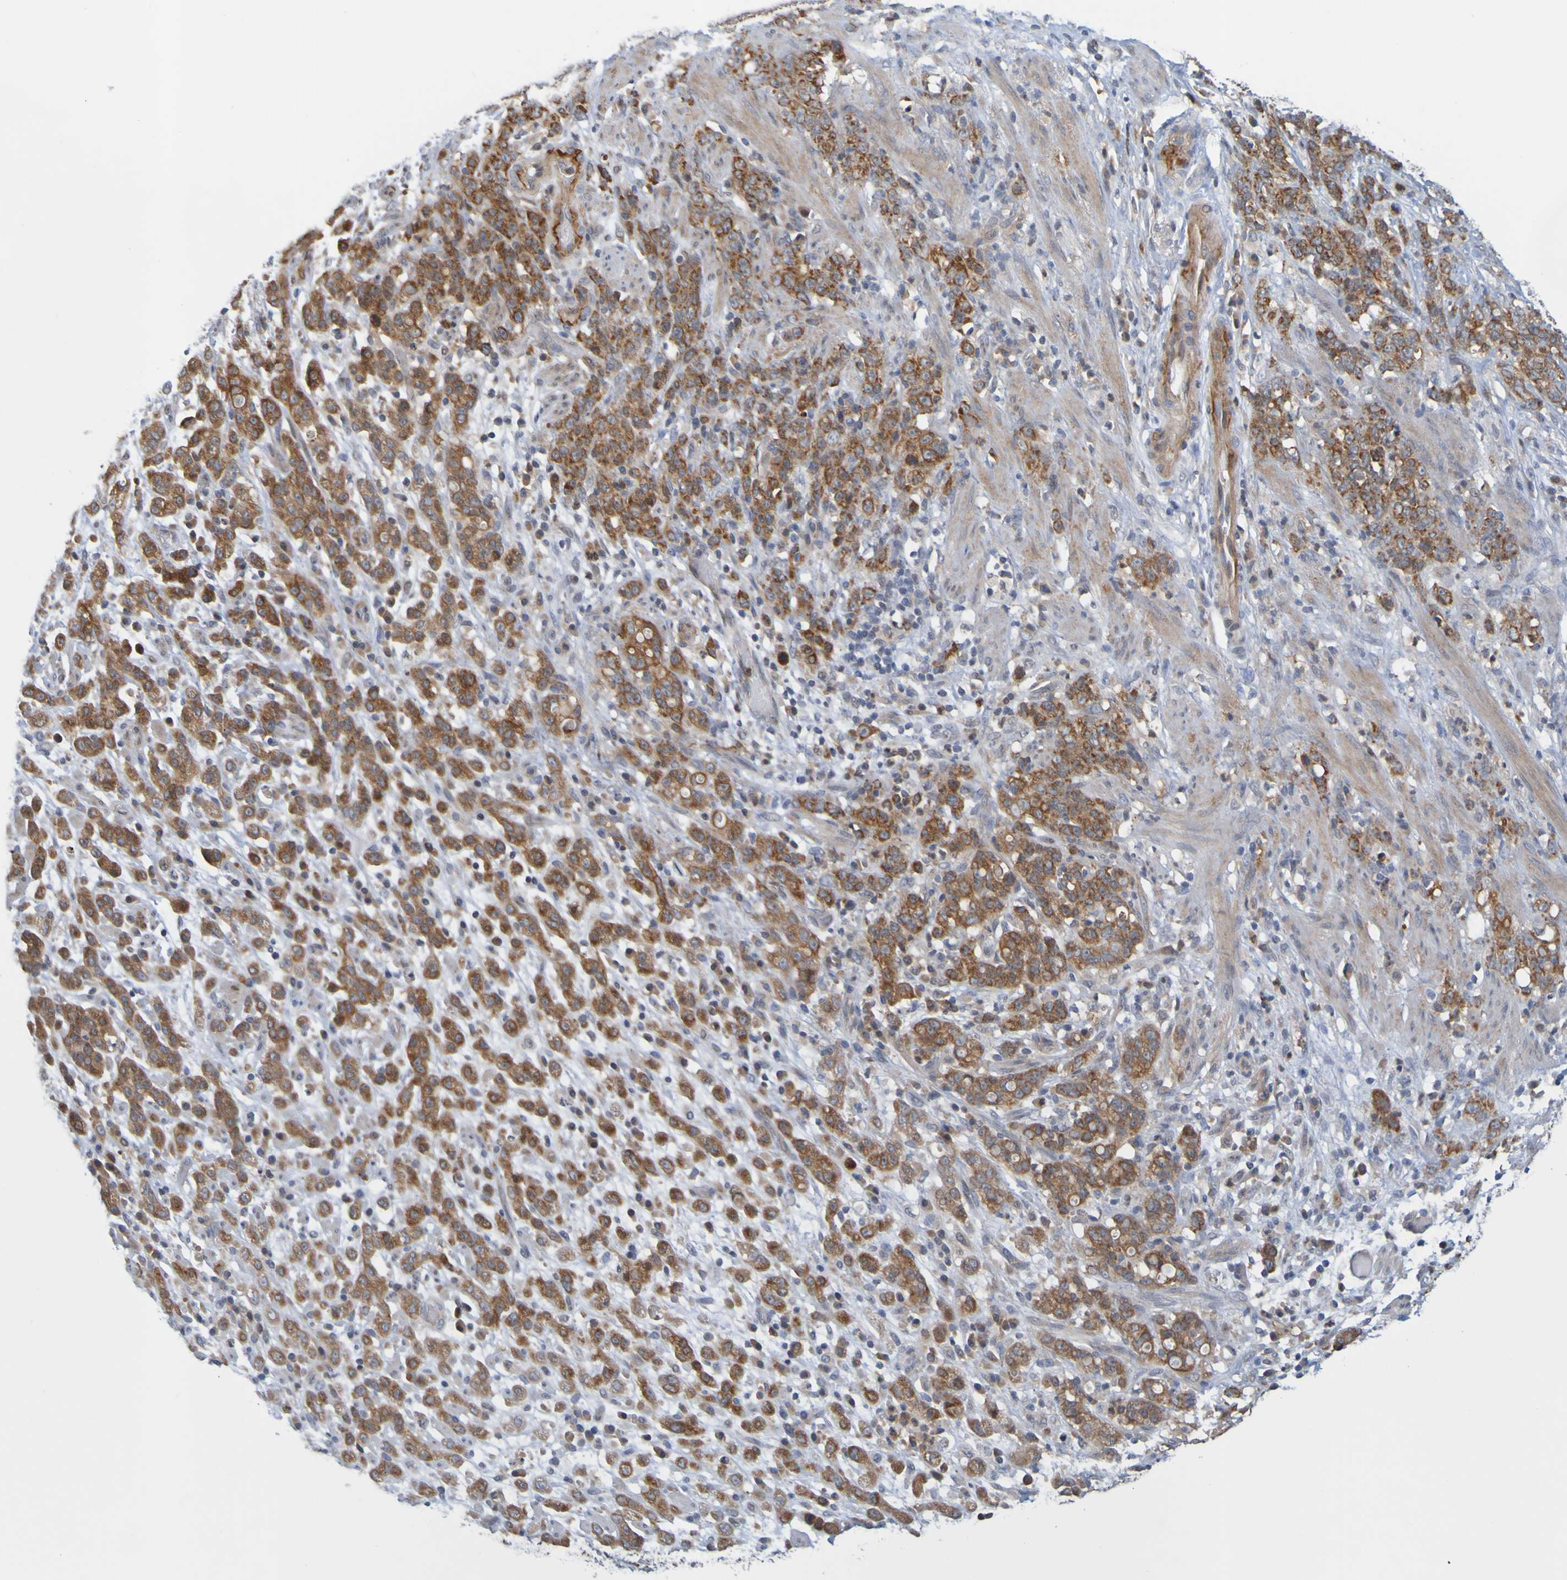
{"staining": {"intensity": "strong", "quantity": ">75%", "location": "cytoplasmic/membranous"}, "tissue": "stomach cancer", "cell_type": "Tumor cells", "image_type": "cancer", "snomed": [{"axis": "morphology", "description": "Adenocarcinoma, NOS"}, {"axis": "topography", "description": "Stomach, lower"}], "caption": "This is a histology image of IHC staining of stomach adenocarcinoma, which shows strong positivity in the cytoplasmic/membranous of tumor cells.", "gene": "NAV2", "patient": {"sex": "male", "age": 88}}